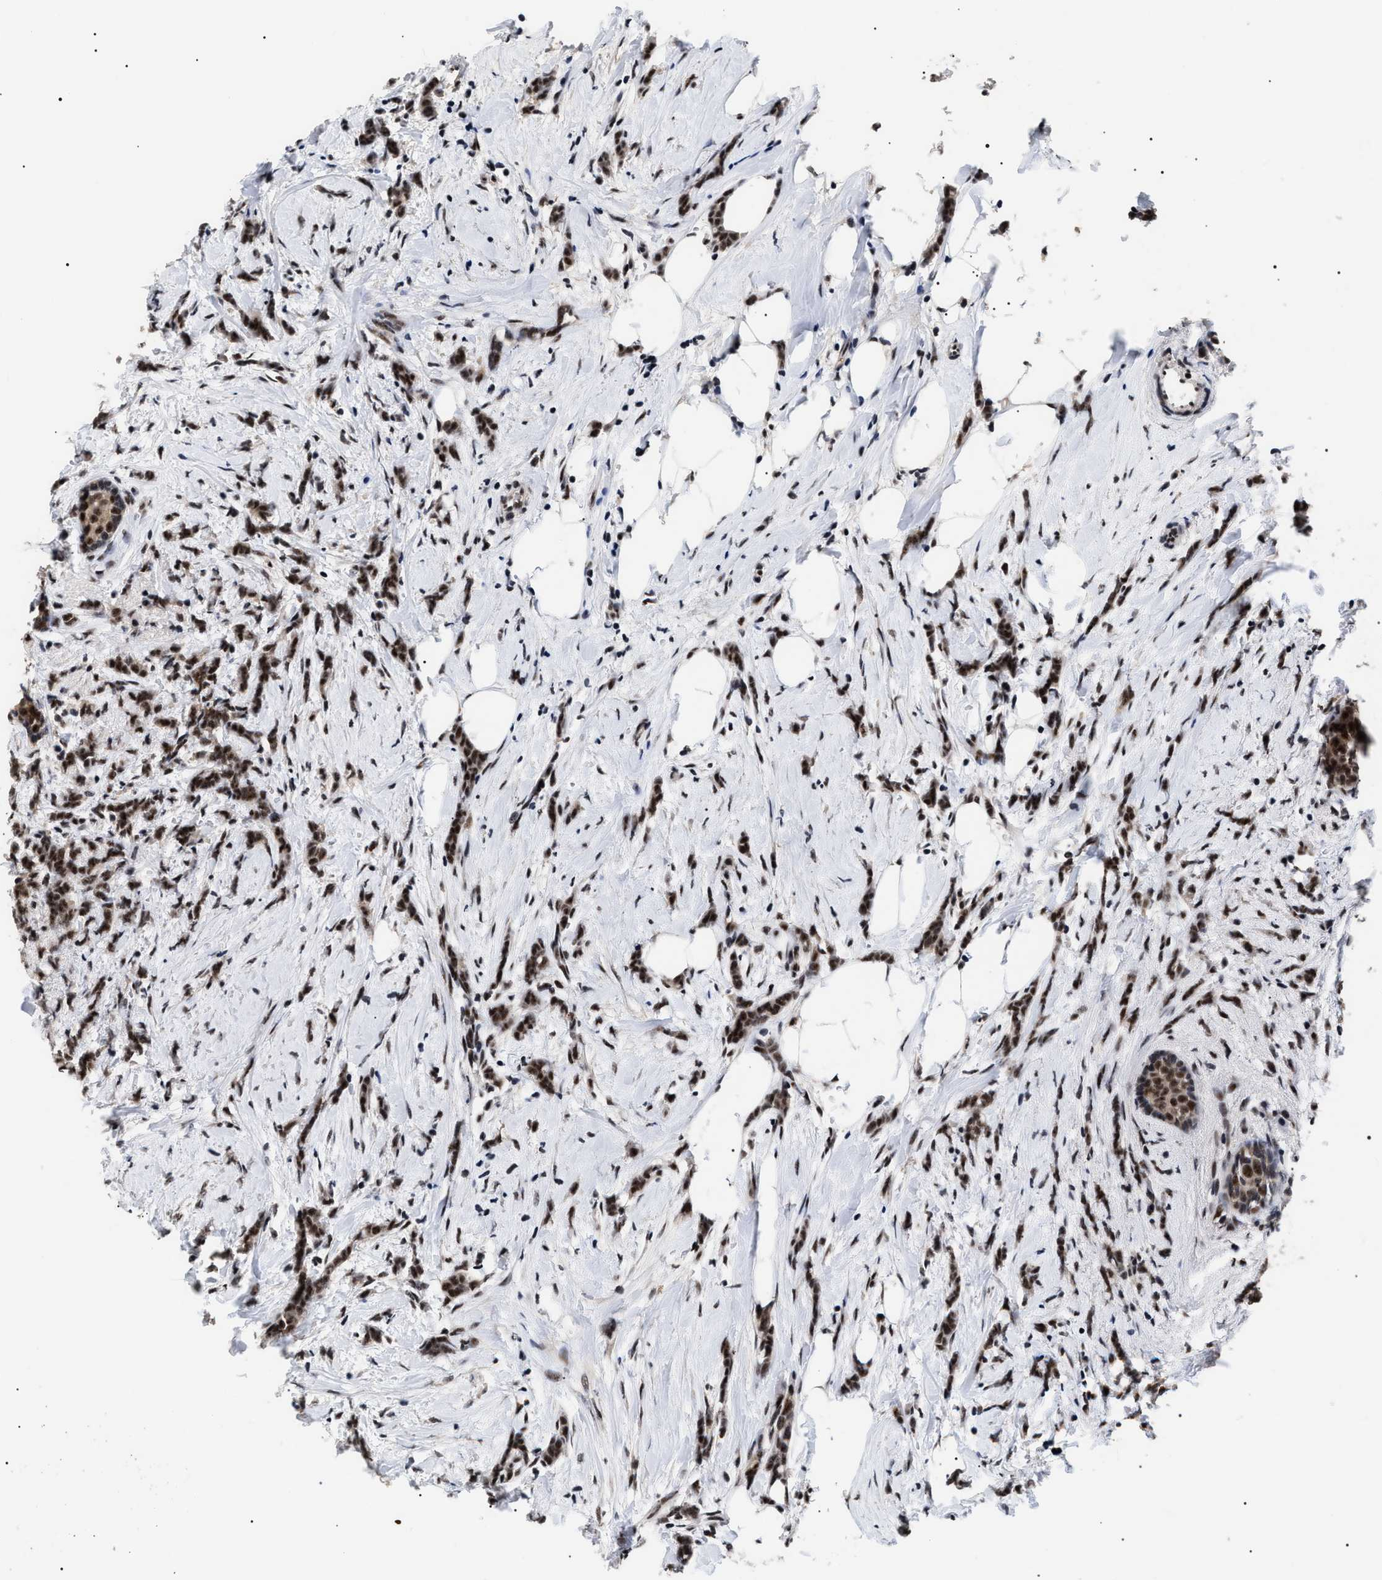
{"staining": {"intensity": "strong", "quantity": ">75%", "location": "nuclear"}, "tissue": "breast cancer", "cell_type": "Tumor cells", "image_type": "cancer", "snomed": [{"axis": "morphology", "description": "Lobular carcinoma, in situ"}, {"axis": "morphology", "description": "Lobular carcinoma"}, {"axis": "topography", "description": "Breast"}], "caption": "IHC histopathology image of breast cancer stained for a protein (brown), which exhibits high levels of strong nuclear staining in approximately >75% of tumor cells.", "gene": "CAAP1", "patient": {"sex": "female", "age": 41}}